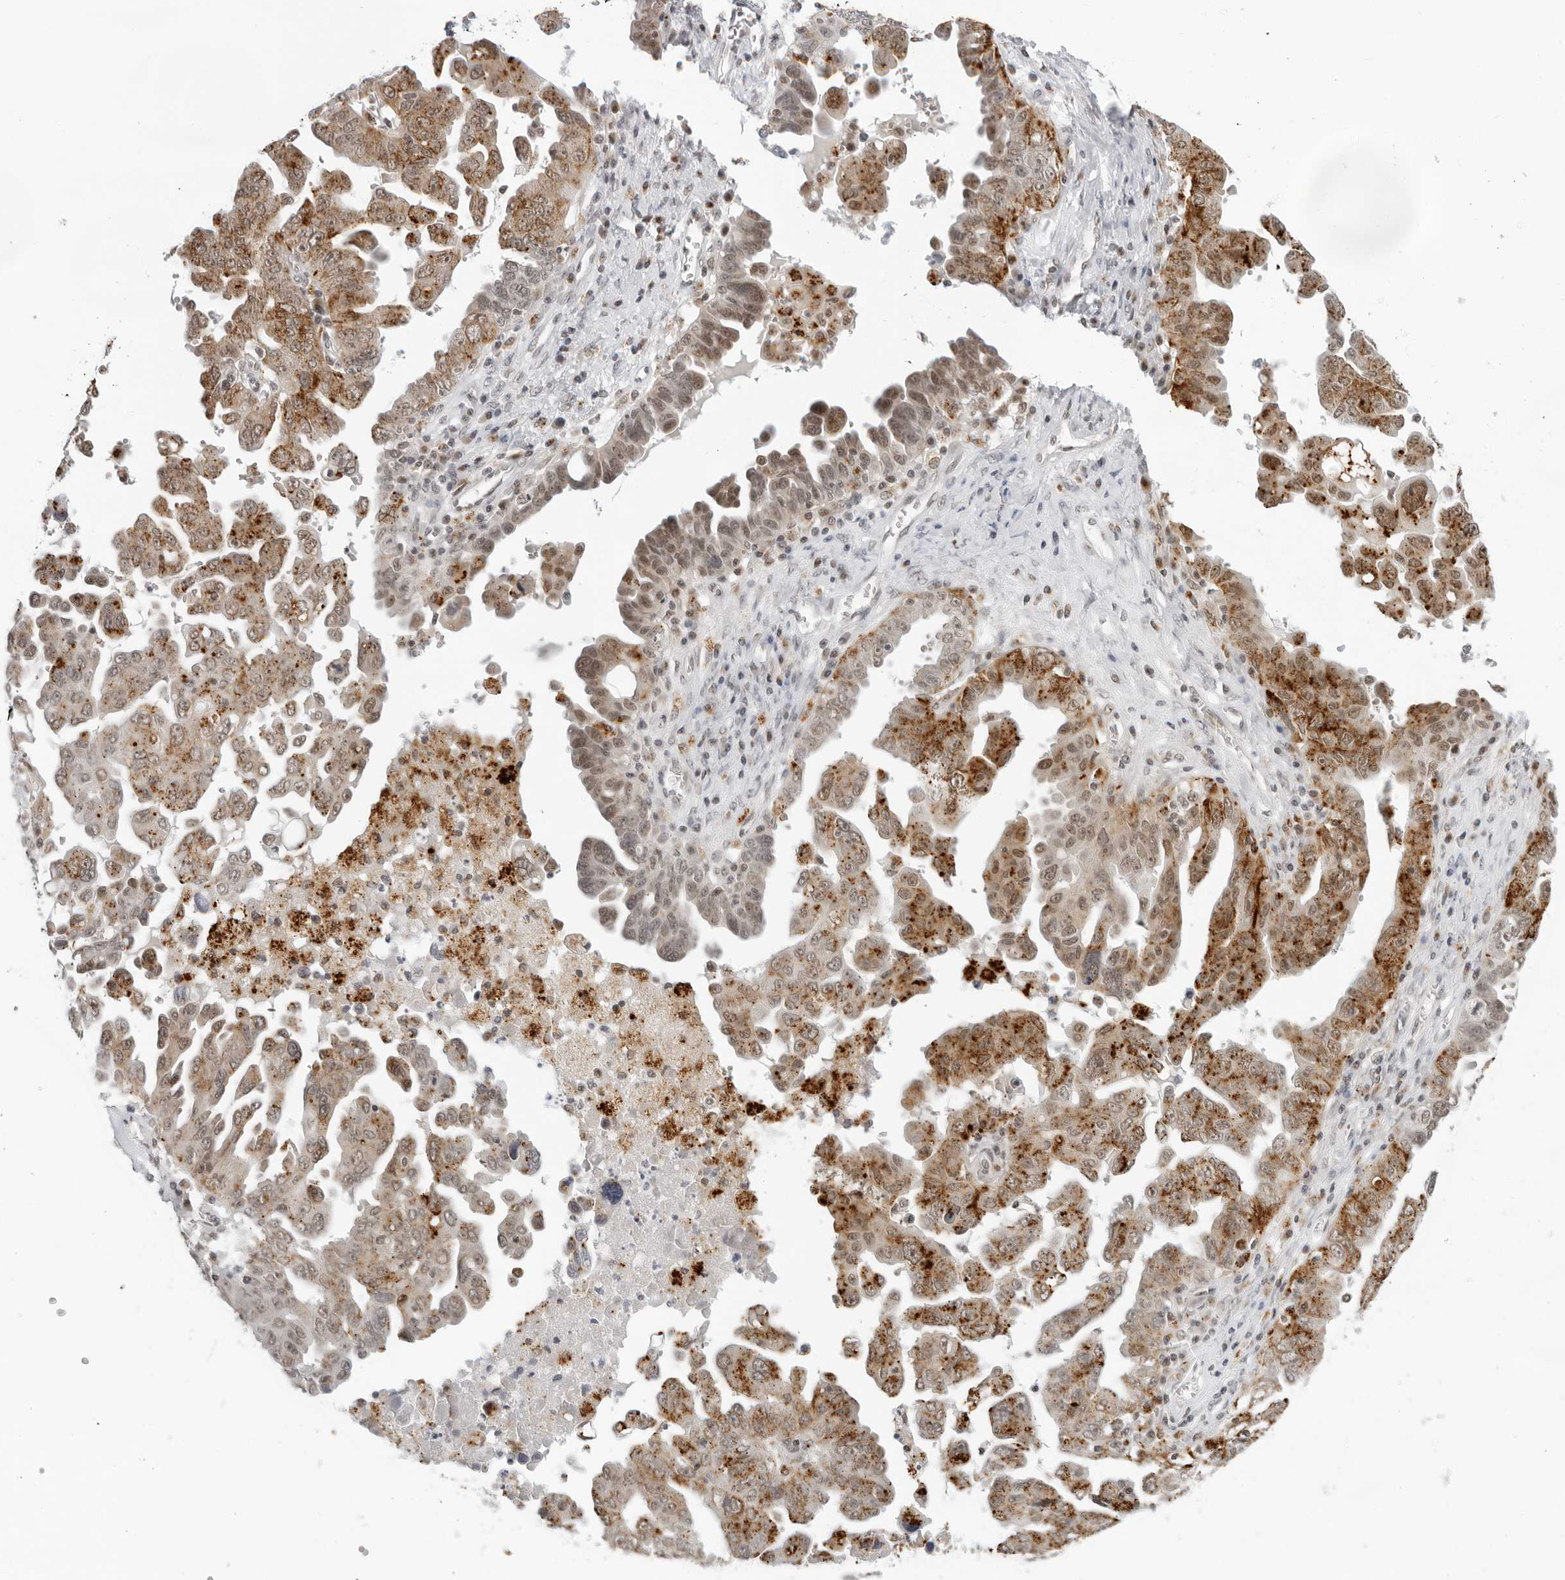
{"staining": {"intensity": "moderate", "quantity": ">75%", "location": "cytoplasmic/membranous,nuclear"}, "tissue": "ovarian cancer", "cell_type": "Tumor cells", "image_type": "cancer", "snomed": [{"axis": "morphology", "description": "Carcinoma, endometroid"}, {"axis": "topography", "description": "Ovary"}], "caption": "Ovarian cancer tissue demonstrates moderate cytoplasmic/membranous and nuclear positivity in approximately >75% of tumor cells", "gene": "TOX4", "patient": {"sex": "female", "age": 62}}